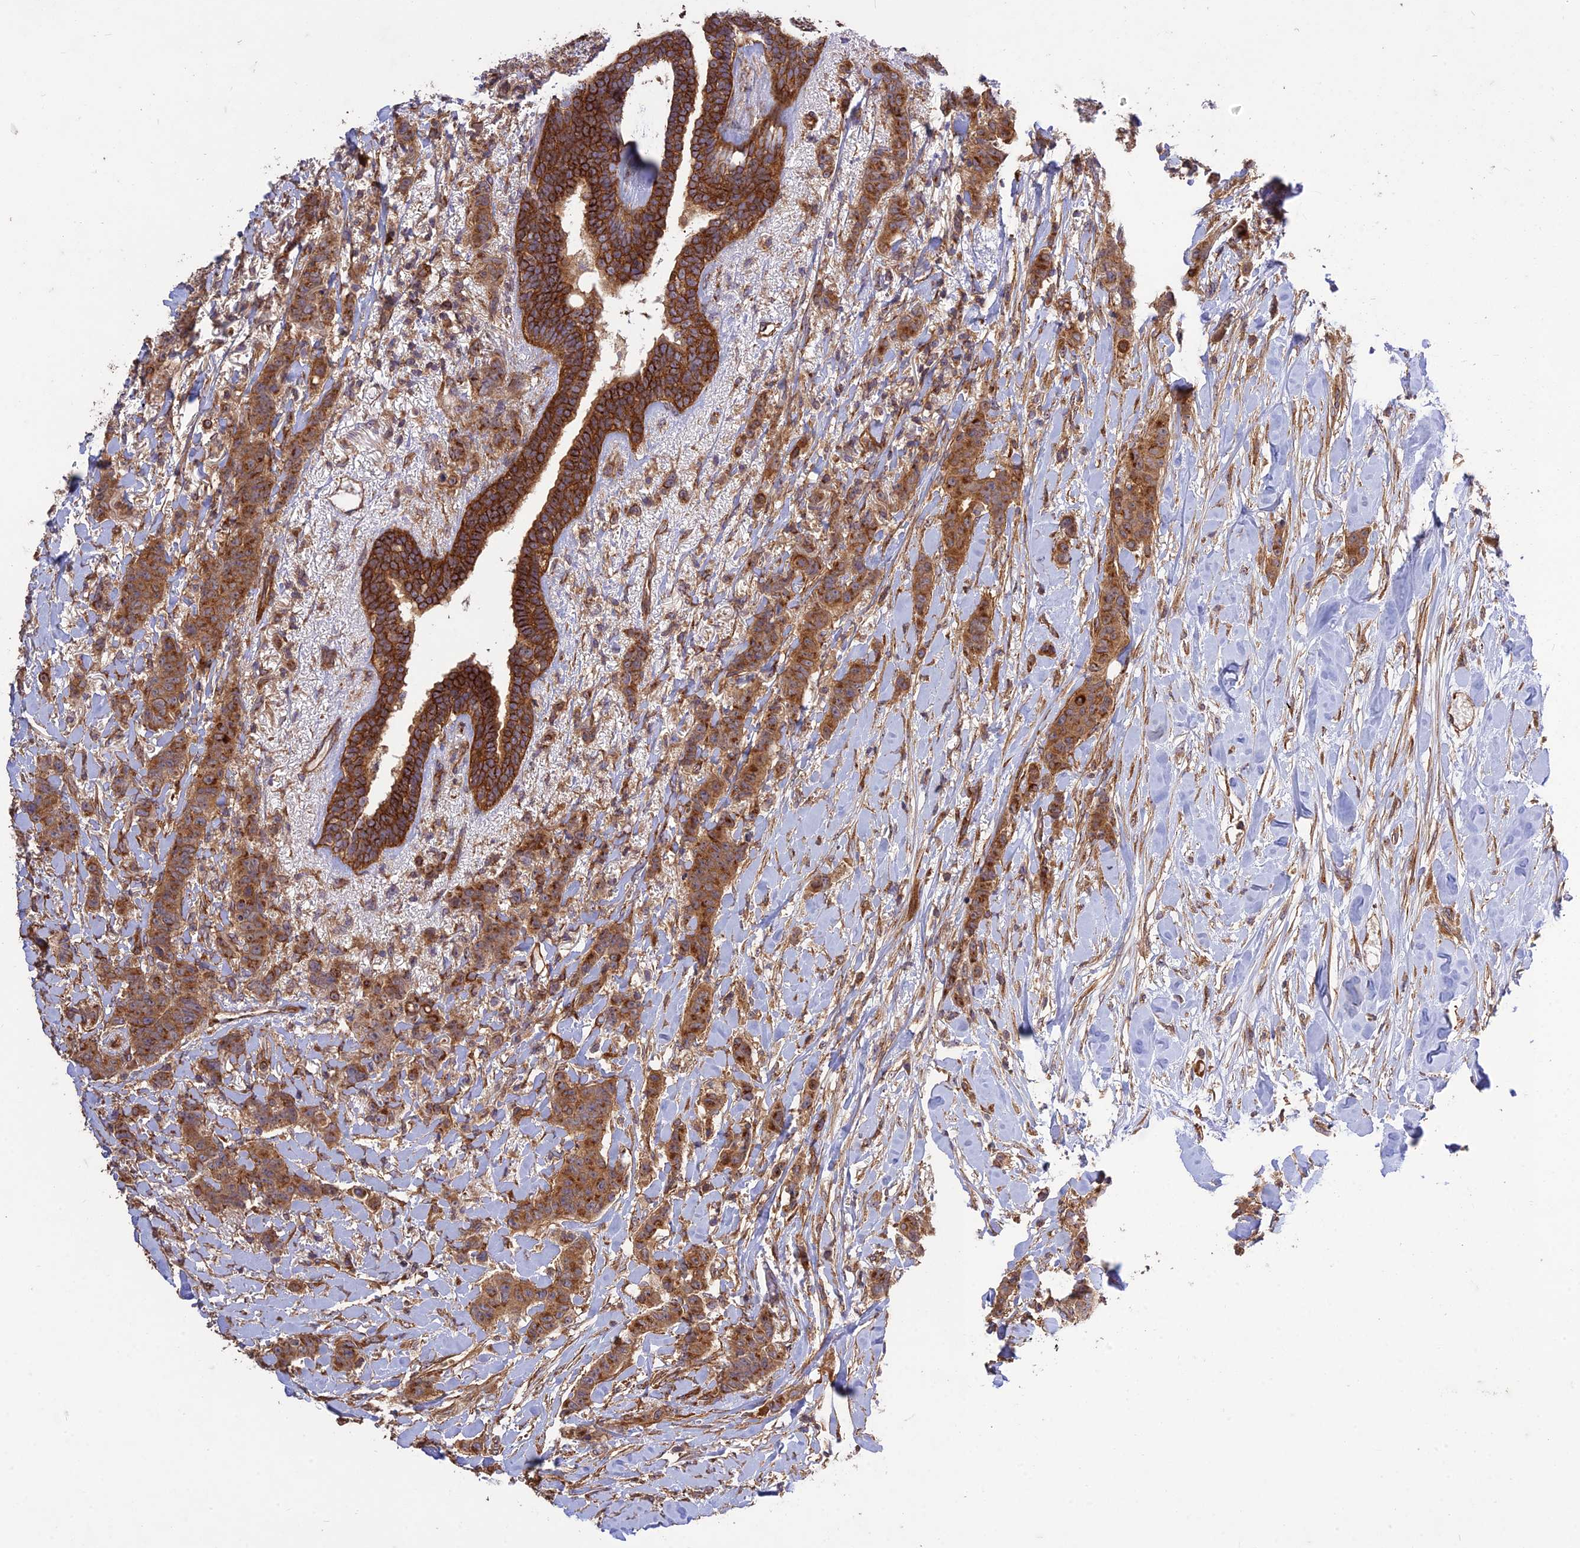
{"staining": {"intensity": "moderate", "quantity": ">75%", "location": "cytoplasmic/membranous"}, "tissue": "breast cancer", "cell_type": "Tumor cells", "image_type": "cancer", "snomed": [{"axis": "morphology", "description": "Duct carcinoma"}, {"axis": "topography", "description": "Breast"}], "caption": "High-power microscopy captured an immunohistochemistry (IHC) histopathology image of intraductal carcinoma (breast), revealing moderate cytoplasmic/membranous positivity in about >75% of tumor cells. Using DAB (brown) and hematoxylin (blue) stains, captured at high magnification using brightfield microscopy.", "gene": "TMEM131L", "patient": {"sex": "female", "age": 40}}